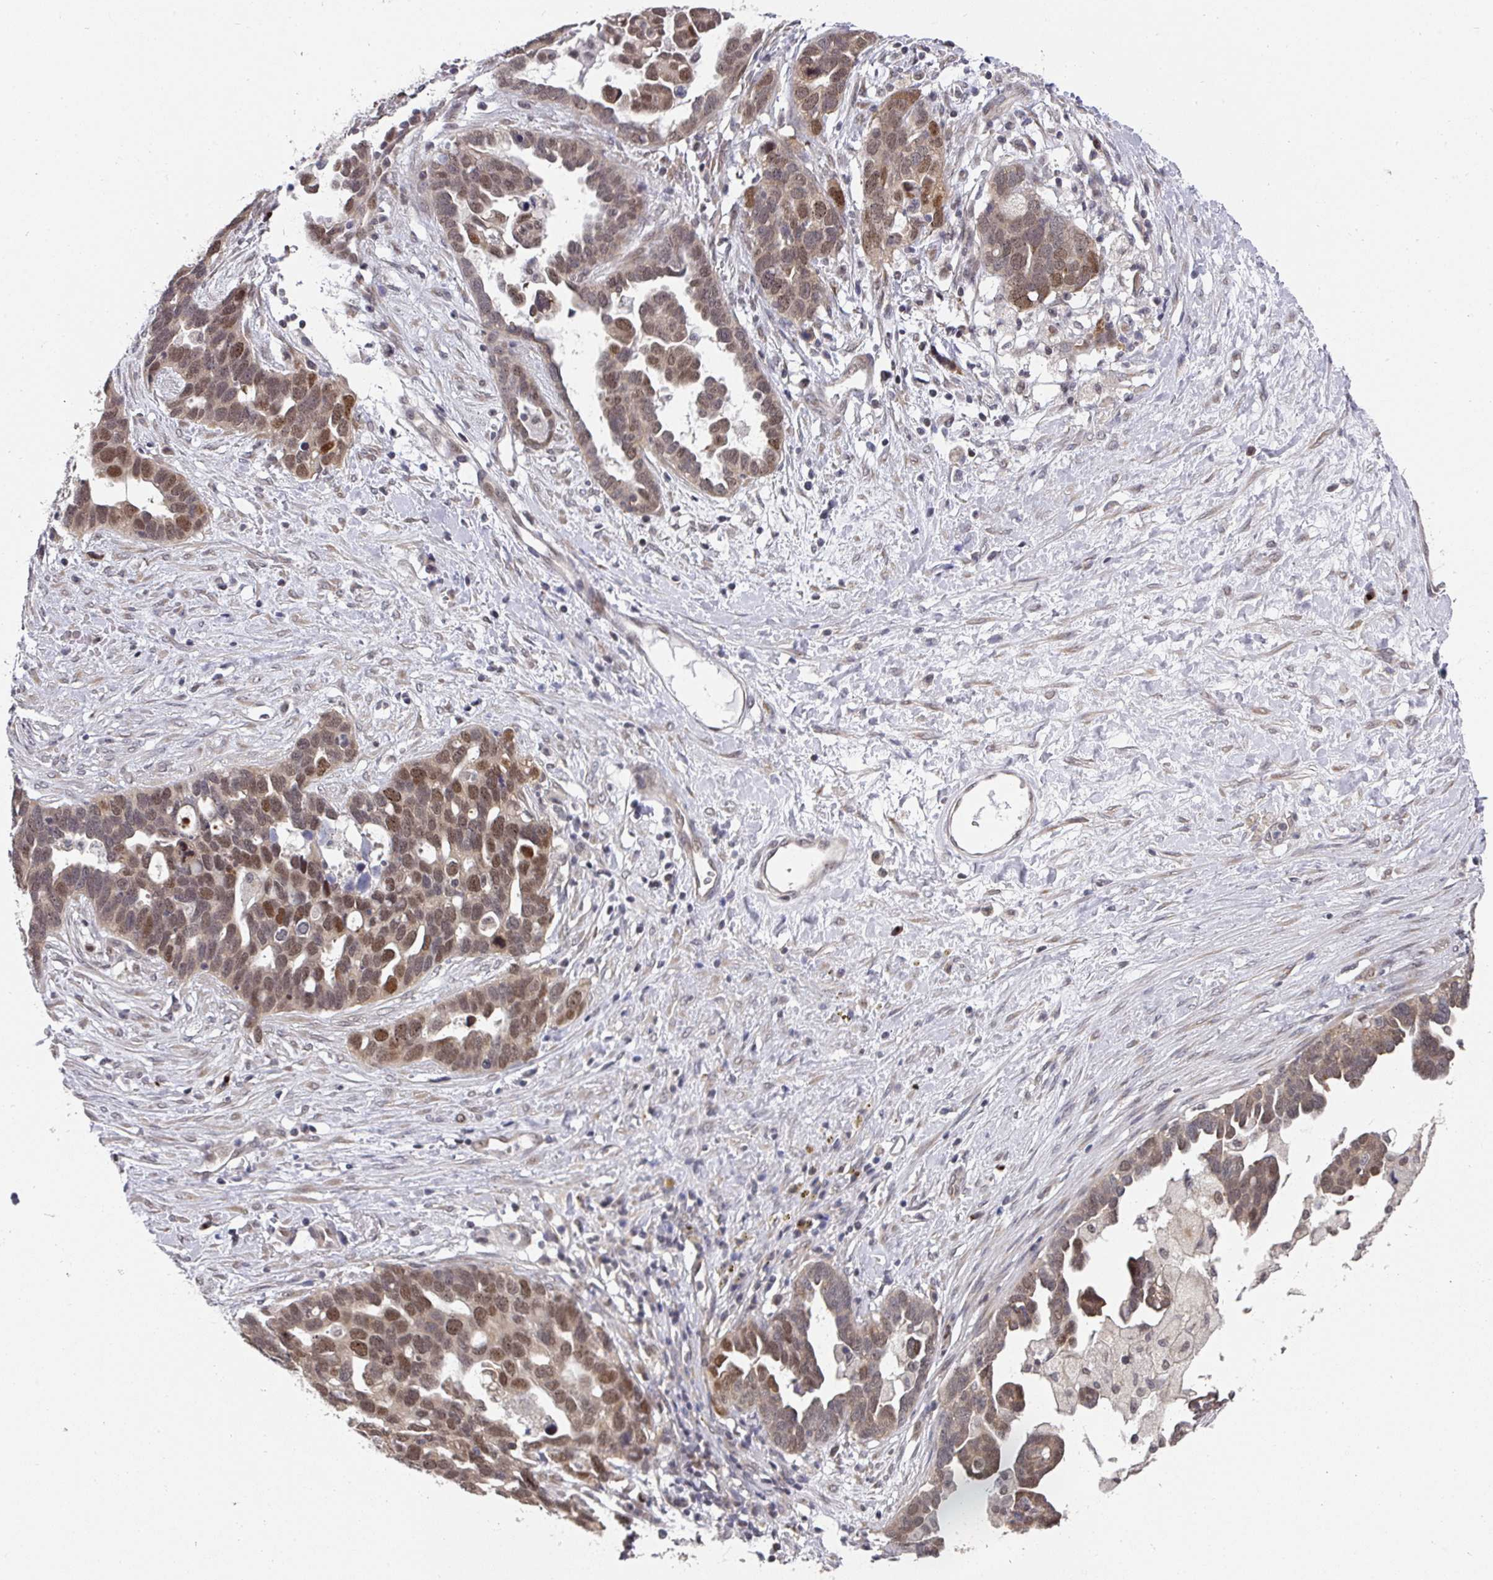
{"staining": {"intensity": "moderate", "quantity": "25%-75%", "location": "nuclear"}, "tissue": "ovarian cancer", "cell_type": "Tumor cells", "image_type": "cancer", "snomed": [{"axis": "morphology", "description": "Cystadenocarcinoma, serous, NOS"}, {"axis": "topography", "description": "Ovary"}], "caption": "Human ovarian serous cystadenocarcinoma stained with a brown dye shows moderate nuclear positive positivity in approximately 25%-75% of tumor cells.", "gene": "C18orf25", "patient": {"sex": "female", "age": 54}}